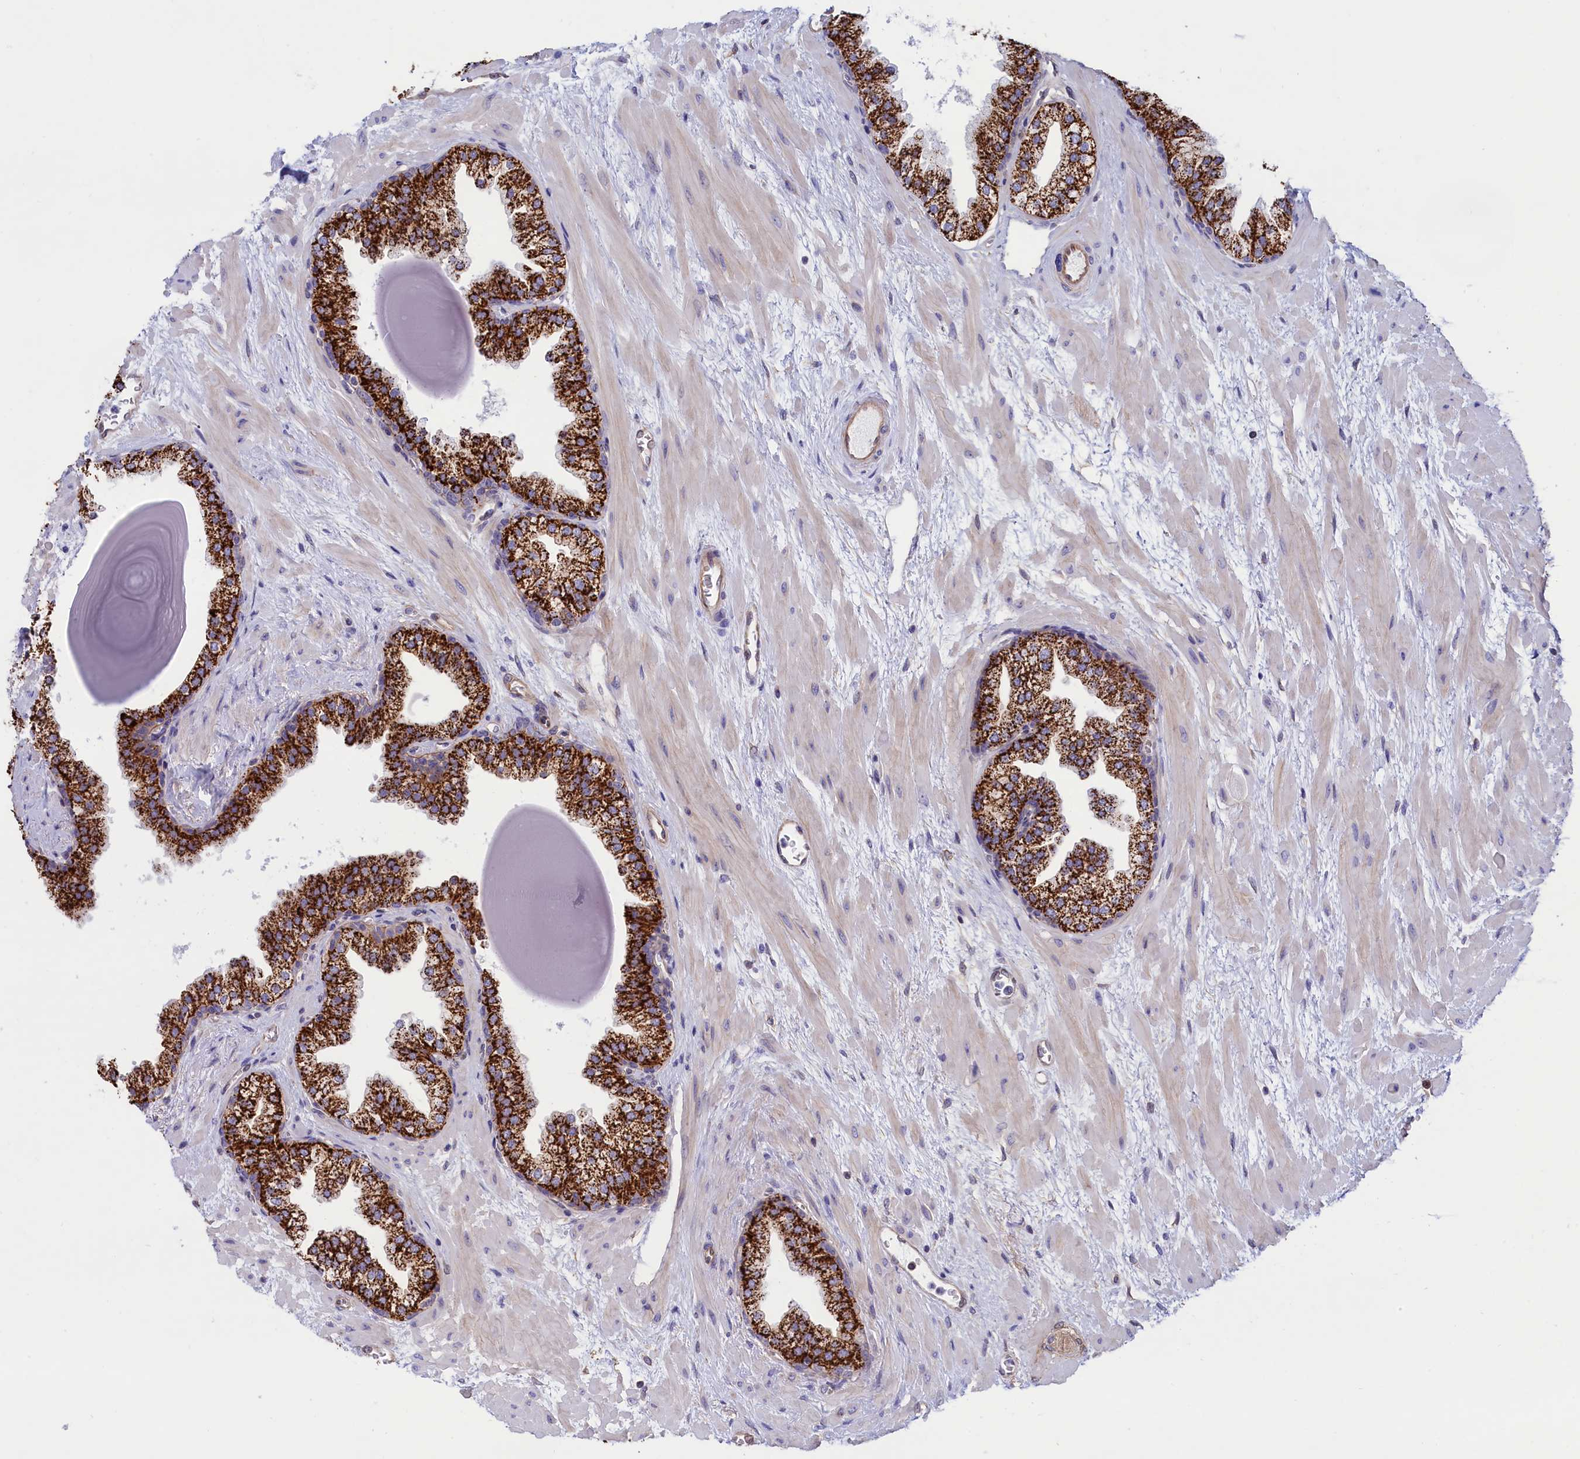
{"staining": {"intensity": "strong", "quantity": ">75%", "location": "cytoplasmic/membranous"}, "tissue": "prostate", "cell_type": "Glandular cells", "image_type": "normal", "snomed": [{"axis": "morphology", "description": "Normal tissue, NOS"}, {"axis": "topography", "description": "Prostate"}], "caption": "Benign prostate exhibits strong cytoplasmic/membranous staining in approximately >75% of glandular cells.", "gene": "ABCC12", "patient": {"sex": "male", "age": 48}}